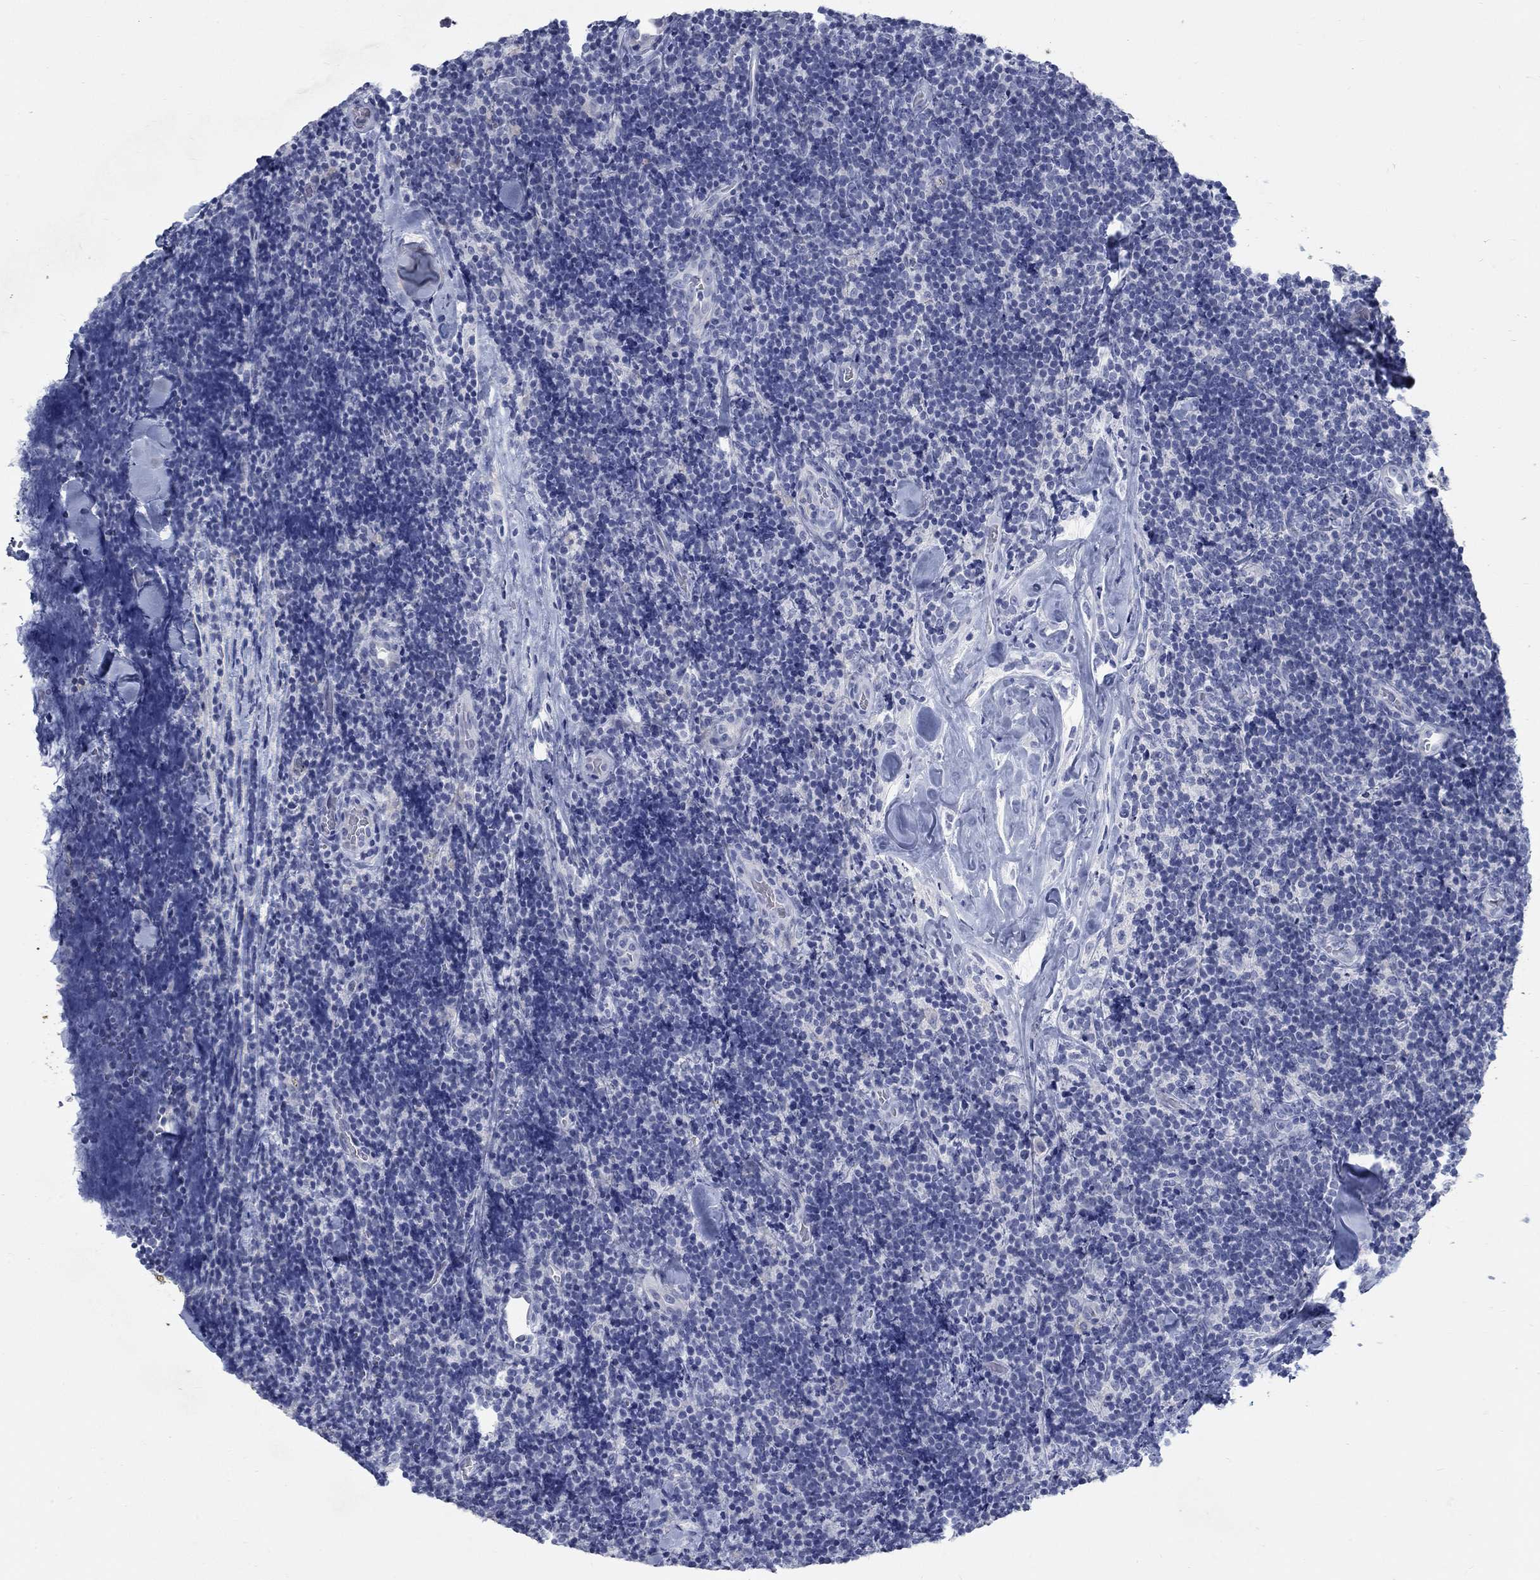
{"staining": {"intensity": "negative", "quantity": "none", "location": "none"}, "tissue": "lymphoma", "cell_type": "Tumor cells", "image_type": "cancer", "snomed": [{"axis": "morphology", "description": "Malignant lymphoma, non-Hodgkin's type, Low grade"}, {"axis": "topography", "description": "Lymph node"}], "caption": "DAB immunohistochemical staining of malignant lymphoma, non-Hodgkin's type (low-grade) demonstrates no significant staining in tumor cells. (DAB (3,3'-diaminobenzidine) immunohistochemistry visualized using brightfield microscopy, high magnification).", "gene": "RFTN2", "patient": {"sex": "female", "age": 56}}